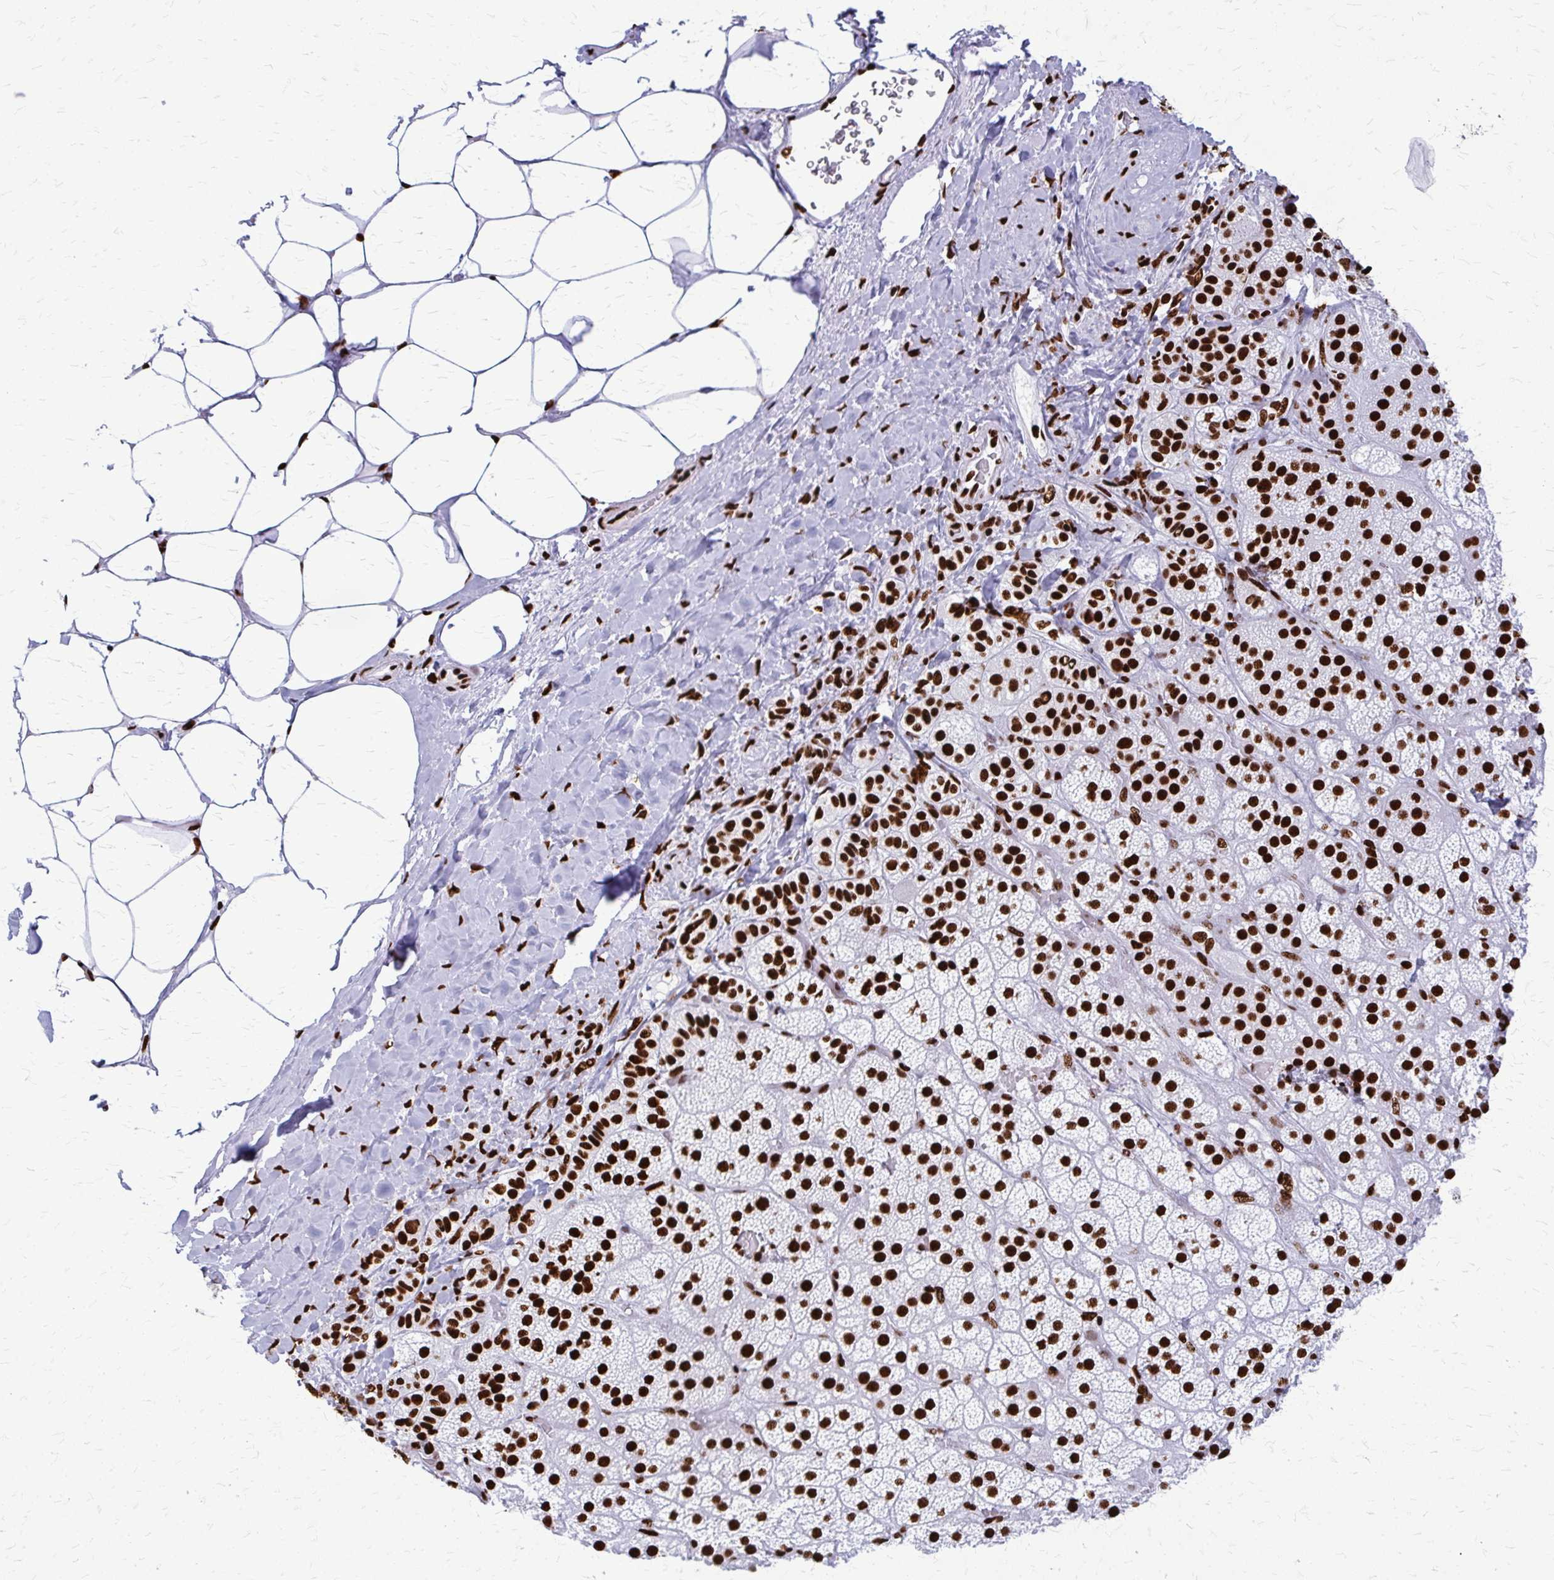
{"staining": {"intensity": "strong", "quantity": ">75%", "location": "nuclear"}, "tissue": "adrenal gland", "cell_type": "Glandular cells", "image_type": "normal", "snomed": [{"axis": "morphology", "description": "Normal tissue, NOS"}, {"axis": "topography", "description": "Adrenal gland"}], "caption": "IHC image of unremarkable adrenal gland: human adrenal gland stained using immunohistochemistry (IHC) exhibits high levels of strong protein expression localized specifically in the nuclear of glandular cells, appearing as a nuclear brown color.", "gene": "SFPQ", "patient": {"sex": "male", "age": 57}}